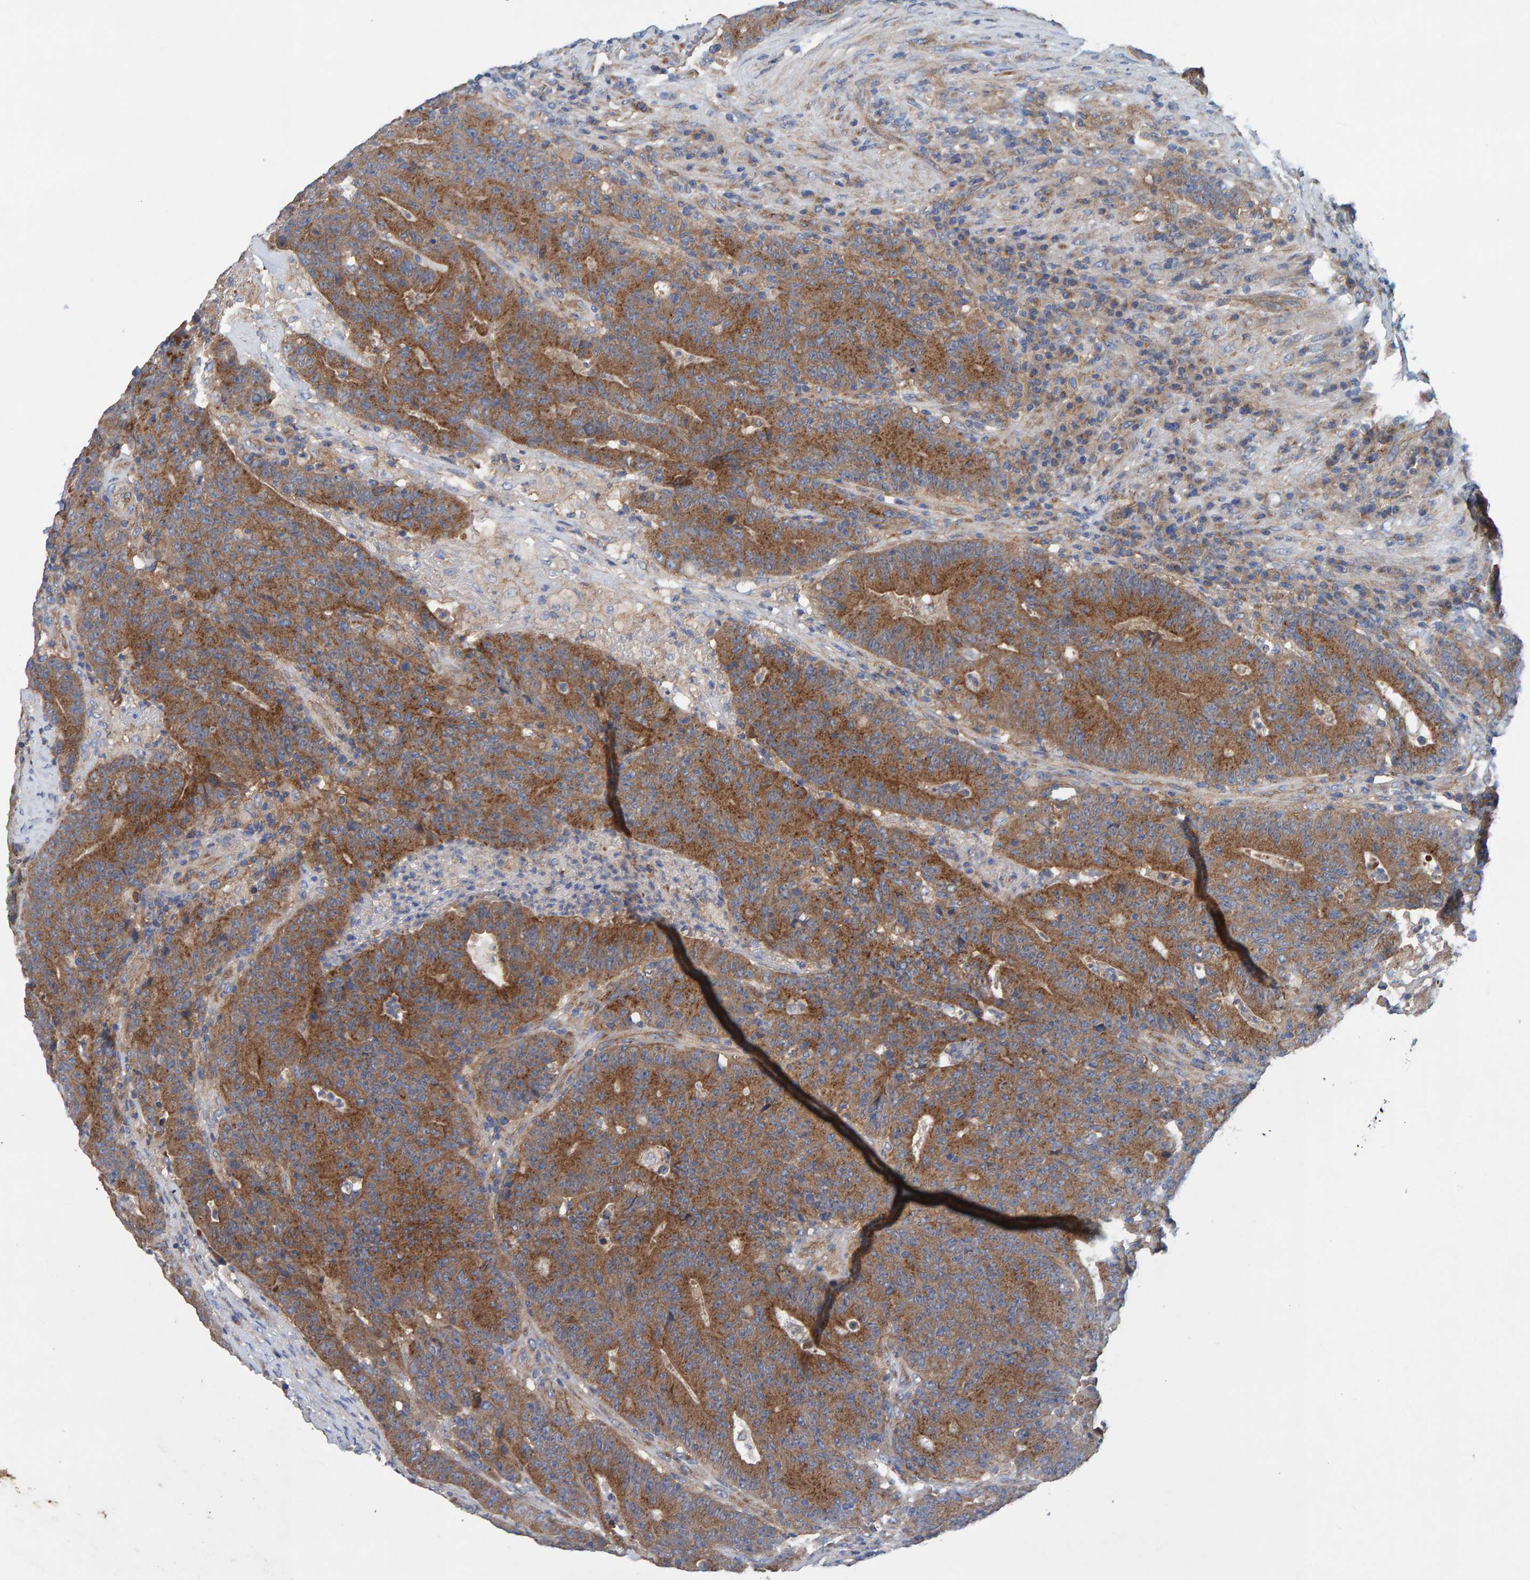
{"staining": {"intensity": "moderate", "quantity": ">75%", "location": "cytoplasmic/membranous"}, "tissue": "colorectal cancer", "cell_type": "Tumor cells", "image_type": "cancer", "snomed": [{"axis": "morphology", "description": "Normal tissue, NOS"}, {"axis": "morphology", "description": "Adenocarcinoma, NOS"}, {"axis": "topography", "description": "Colon"}], "caption": "A photomicrograph showing moderate cytoplasmic/membranous expression in about >75% of tumor cells in colorectal cancer (adenocarcinoma), as visualized by brown immunohistochemical staining.", "gene": "MKLN1", "patient": {"sex": "female", "age": 75}}